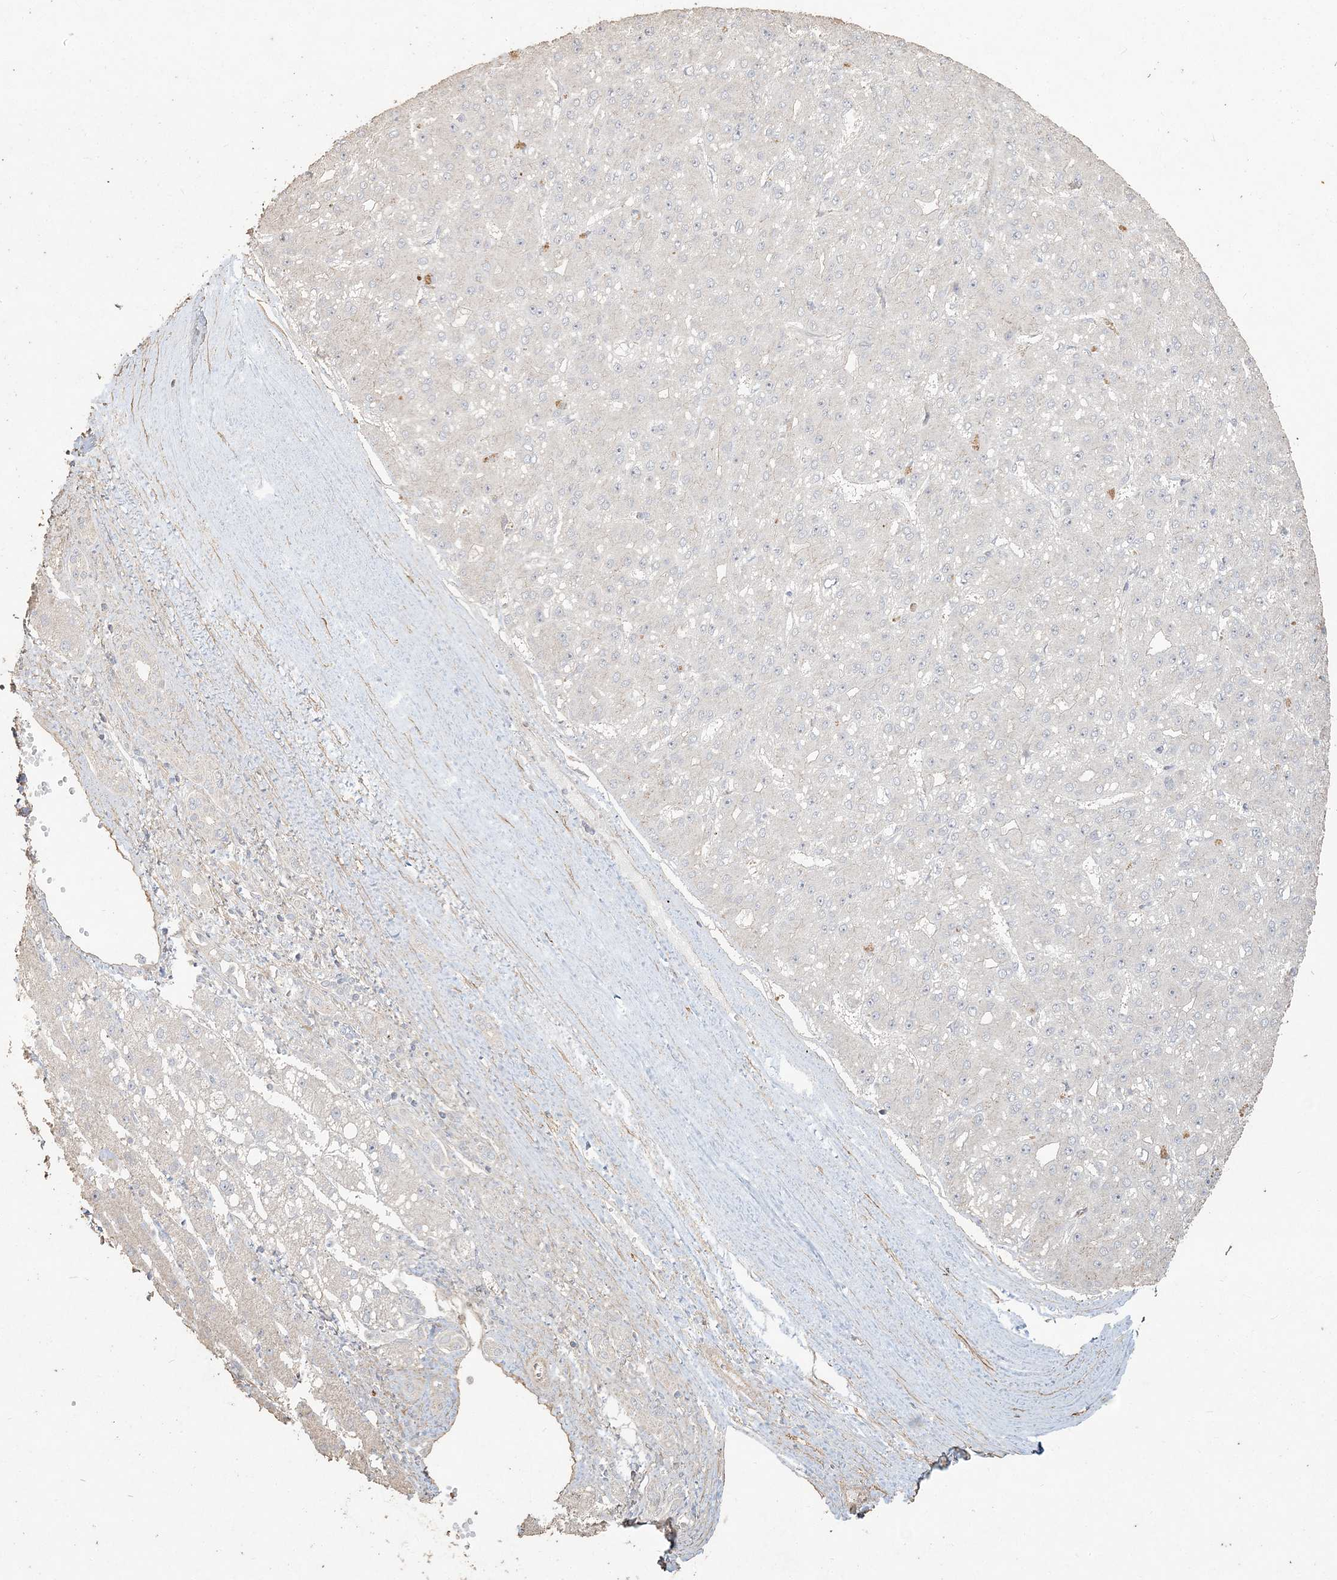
{"staining": {"intensity": "negative", "quantity": "none", "location": "none"}, "tissue": "liver cancer", "cell_type": "Tumor cells", "image_type": "cancer", "snomed": [{"axis": "morphology", "description": "Carcinoma, Hepatocellular, NOS"}, {"axis": "topography", "description": "Liver"}], "caption": "This is an immunohistochemistry micrograph of hepatocellular carcinoma (liver). There is no positivity in tumor cells.", "gene": "RNF145", "patient": {"sex": "male", "age": 67}}